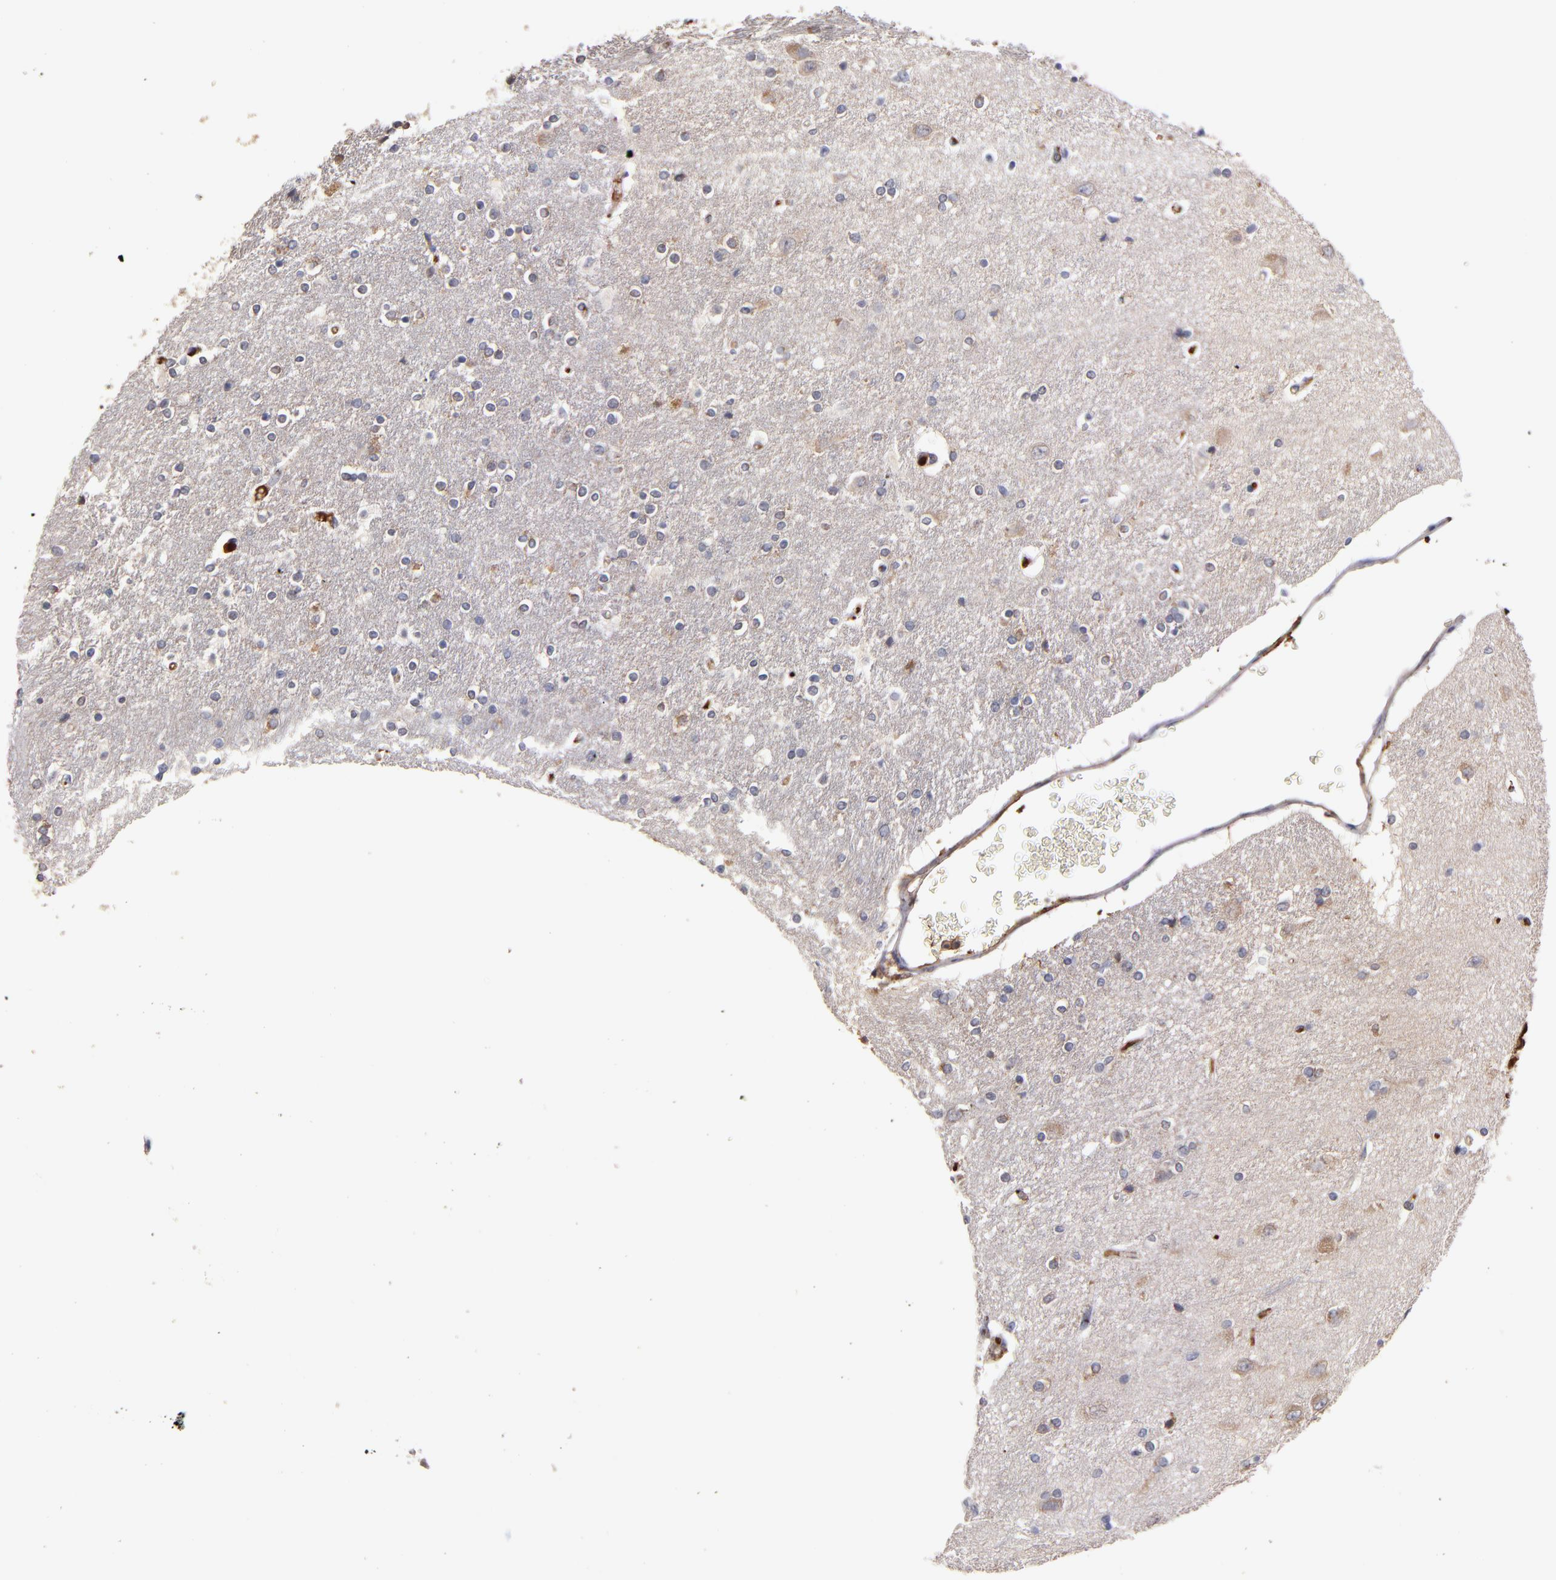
{"staining": {"intensity": "weak", "quantity": "25%-75%", "location": "cytoplasmic/membranous"}, "tissue": "caudate", "cell_type": "Glial cells", "image_type": "normal", "snomed": [{"axis": "morphology", "description": "Normal tissue, NOS"}, {"axis": "topography", "description": "Lateral ventricle wall"}], "caption": "Caudate was stained to show a protein in brown. There is low levels of weak cytoplasmic/membranous positivity in approximately 25%-75% of glial cells. (brown staining indicates protein expression, while blue staining denotes nuclei).", "gene": "DACT1", "patient": {"sex": "female", "age": 54}}